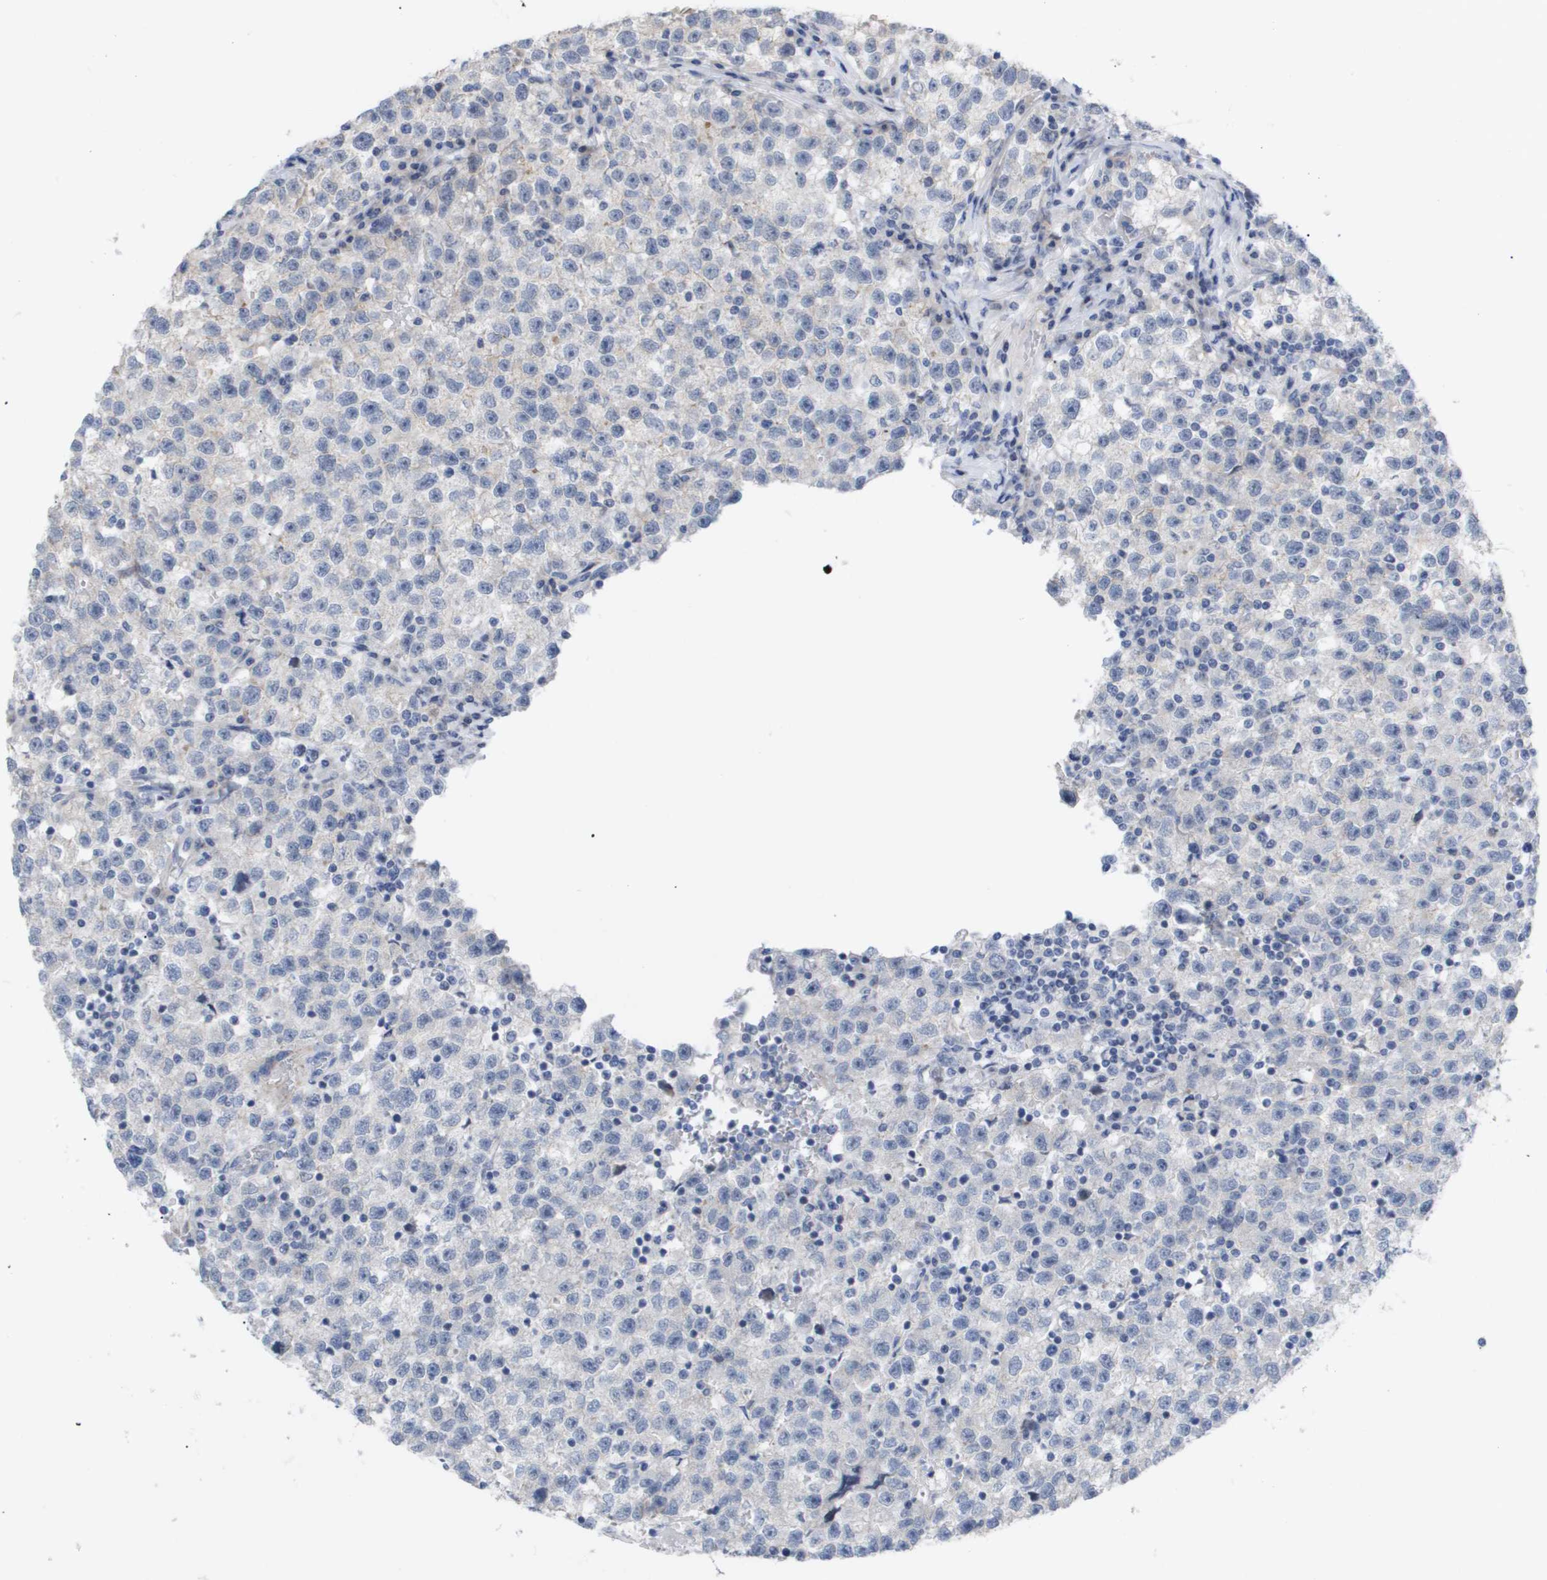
{"staining": {"intensity": "negative", "quantity": "none", "location": "none"}, "tissue": "testis cancer", "cell_type": "Tumor cells", "image_type": "cancer", "snomed": [{"axis": "morphology", "description": "Seminoma, NOS"}, {"axis": "topography", "description": "Testis"}], "caption": "The histopathology image shows no significant staining in tumor cells of testis cancer (seminoma).", "gene": "CAV3", "patient": {"sex": "male", "age": 22}}